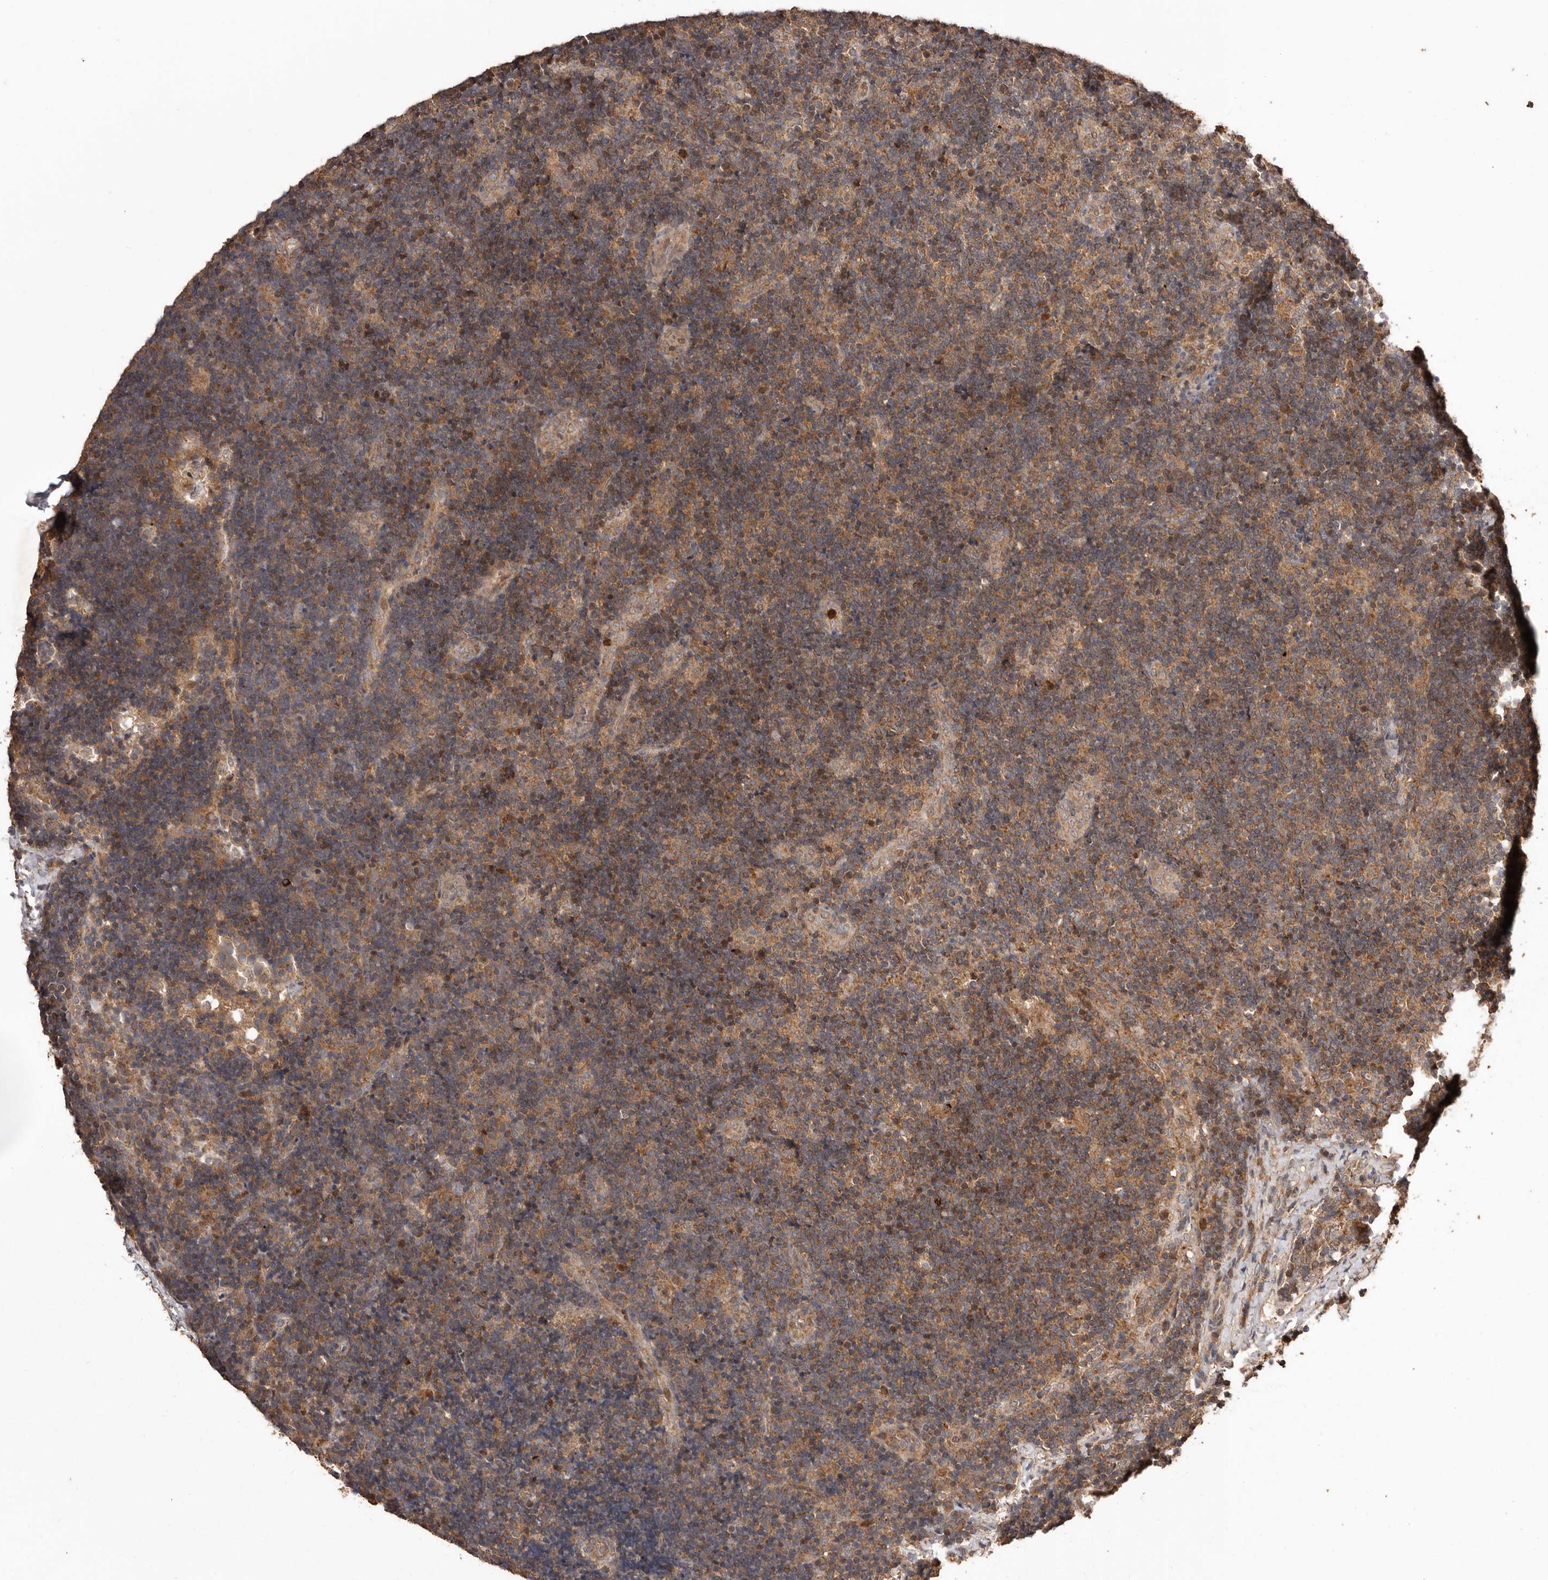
{"staining": {"intensity": "moderate", "quantity": ">75%", "location": "cytoplasmic/membranous"}, "tissue": "lymph node", "cell_type": "Germinal center cells", "image_type": "normal", "snomed": [{"axis": "morphology", "description": "Normal tissue, NOS"}, {"axis": "topography", "description": "Lymph node"}], "caption": "DAB (3,3'-diaminobenzidine) immunohistochemical staining of benign human lymph node exhibits moderate cytoplasmic/membranous protein expression in about >75% of germinal center cells.", "gene": "RWDD1", "patient": {"sex": "female", "age": 22}}